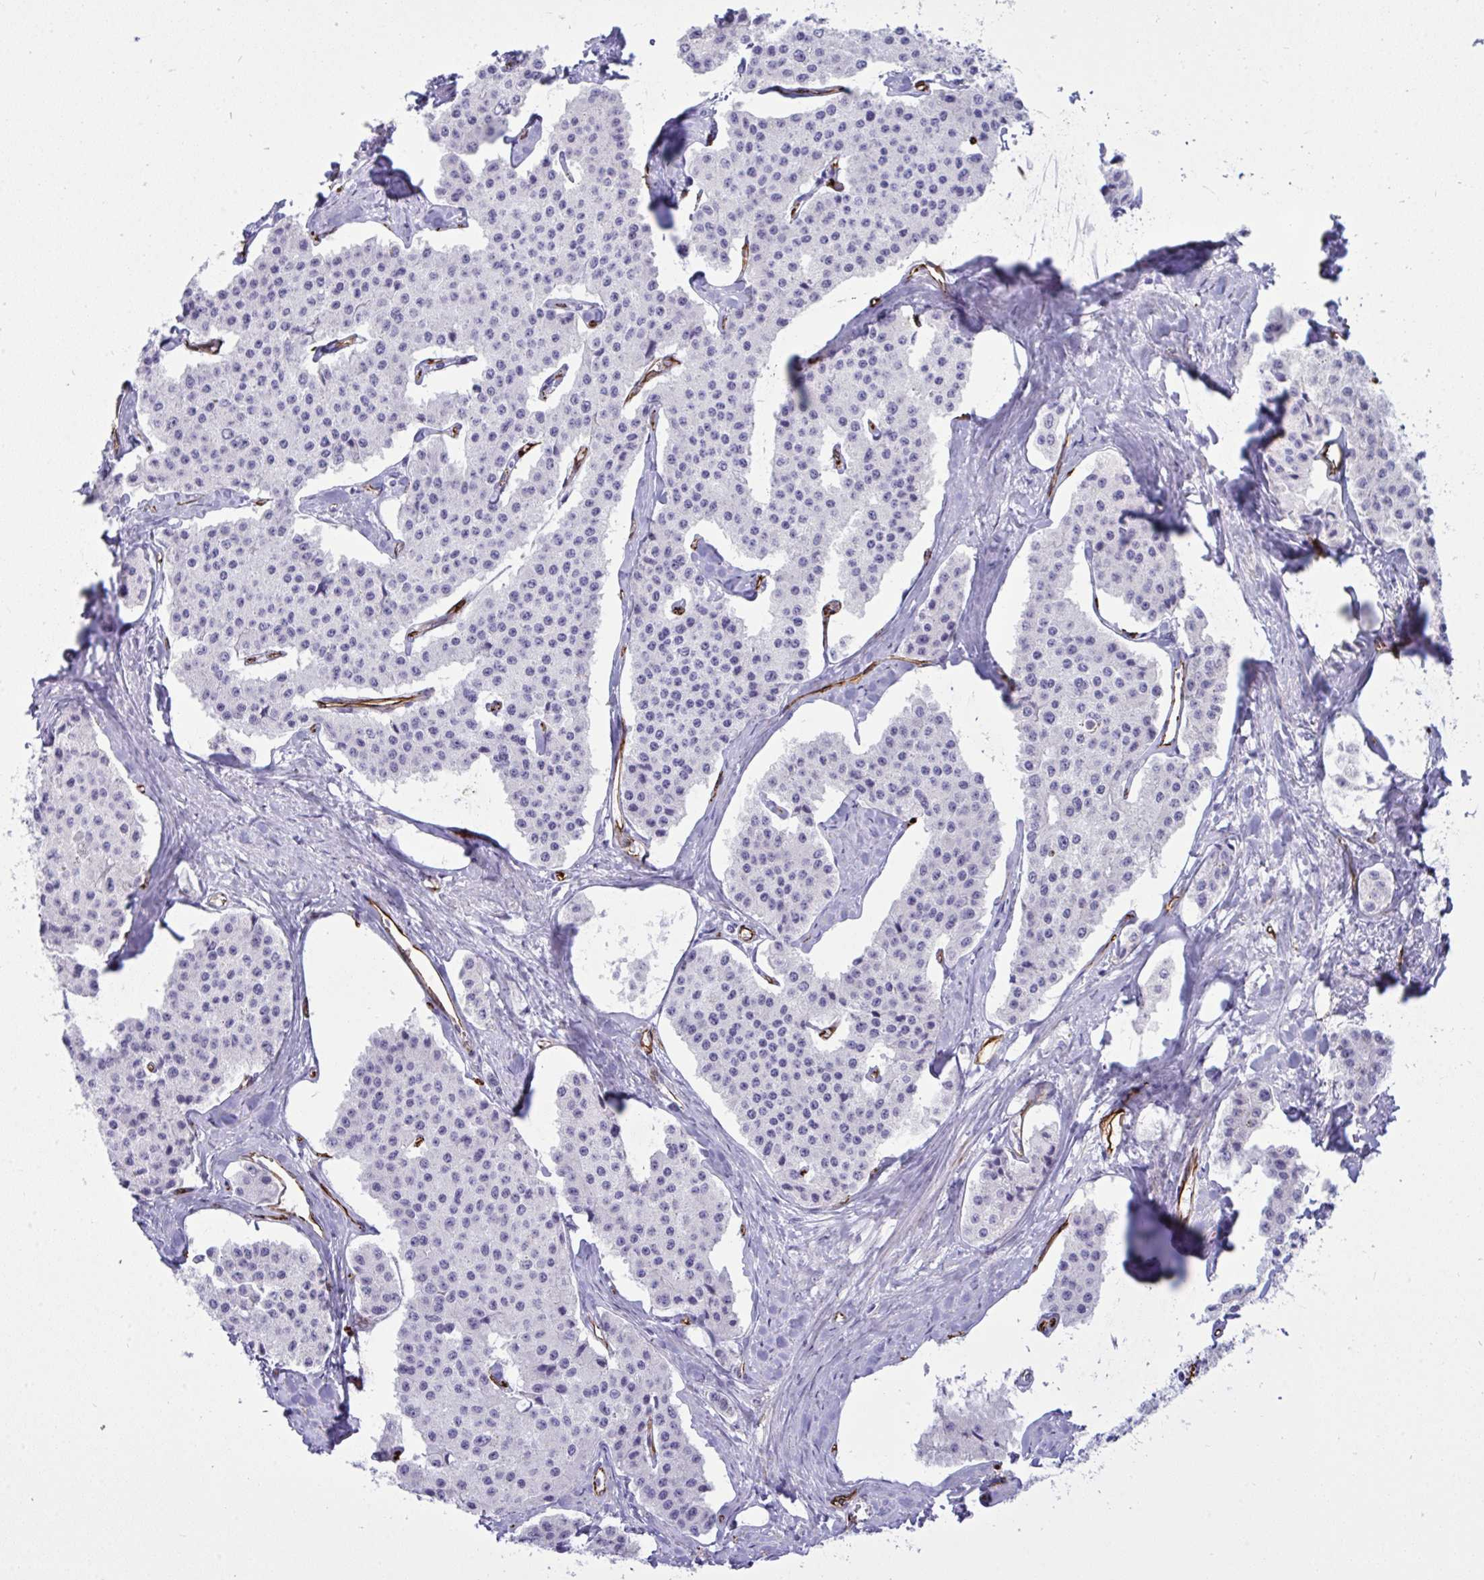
{"staining": {"intensity": "negative", "quantity": "none", "location": "none"}, "tissue": "carcinoid", "cell_type": "Tumor cells", "image_type": "cancer", "snomed": [{"axis": "morphology", "description": "Carcinoid, malignant, NOS"}, {"axis": "topography", "description": "Small intestine"}], "caption": "A micrograph of human carcinoid is negative for staining in tumor cells.", "gene": "SLC35B1", "patient": {"sex": "female", "age": 65}}